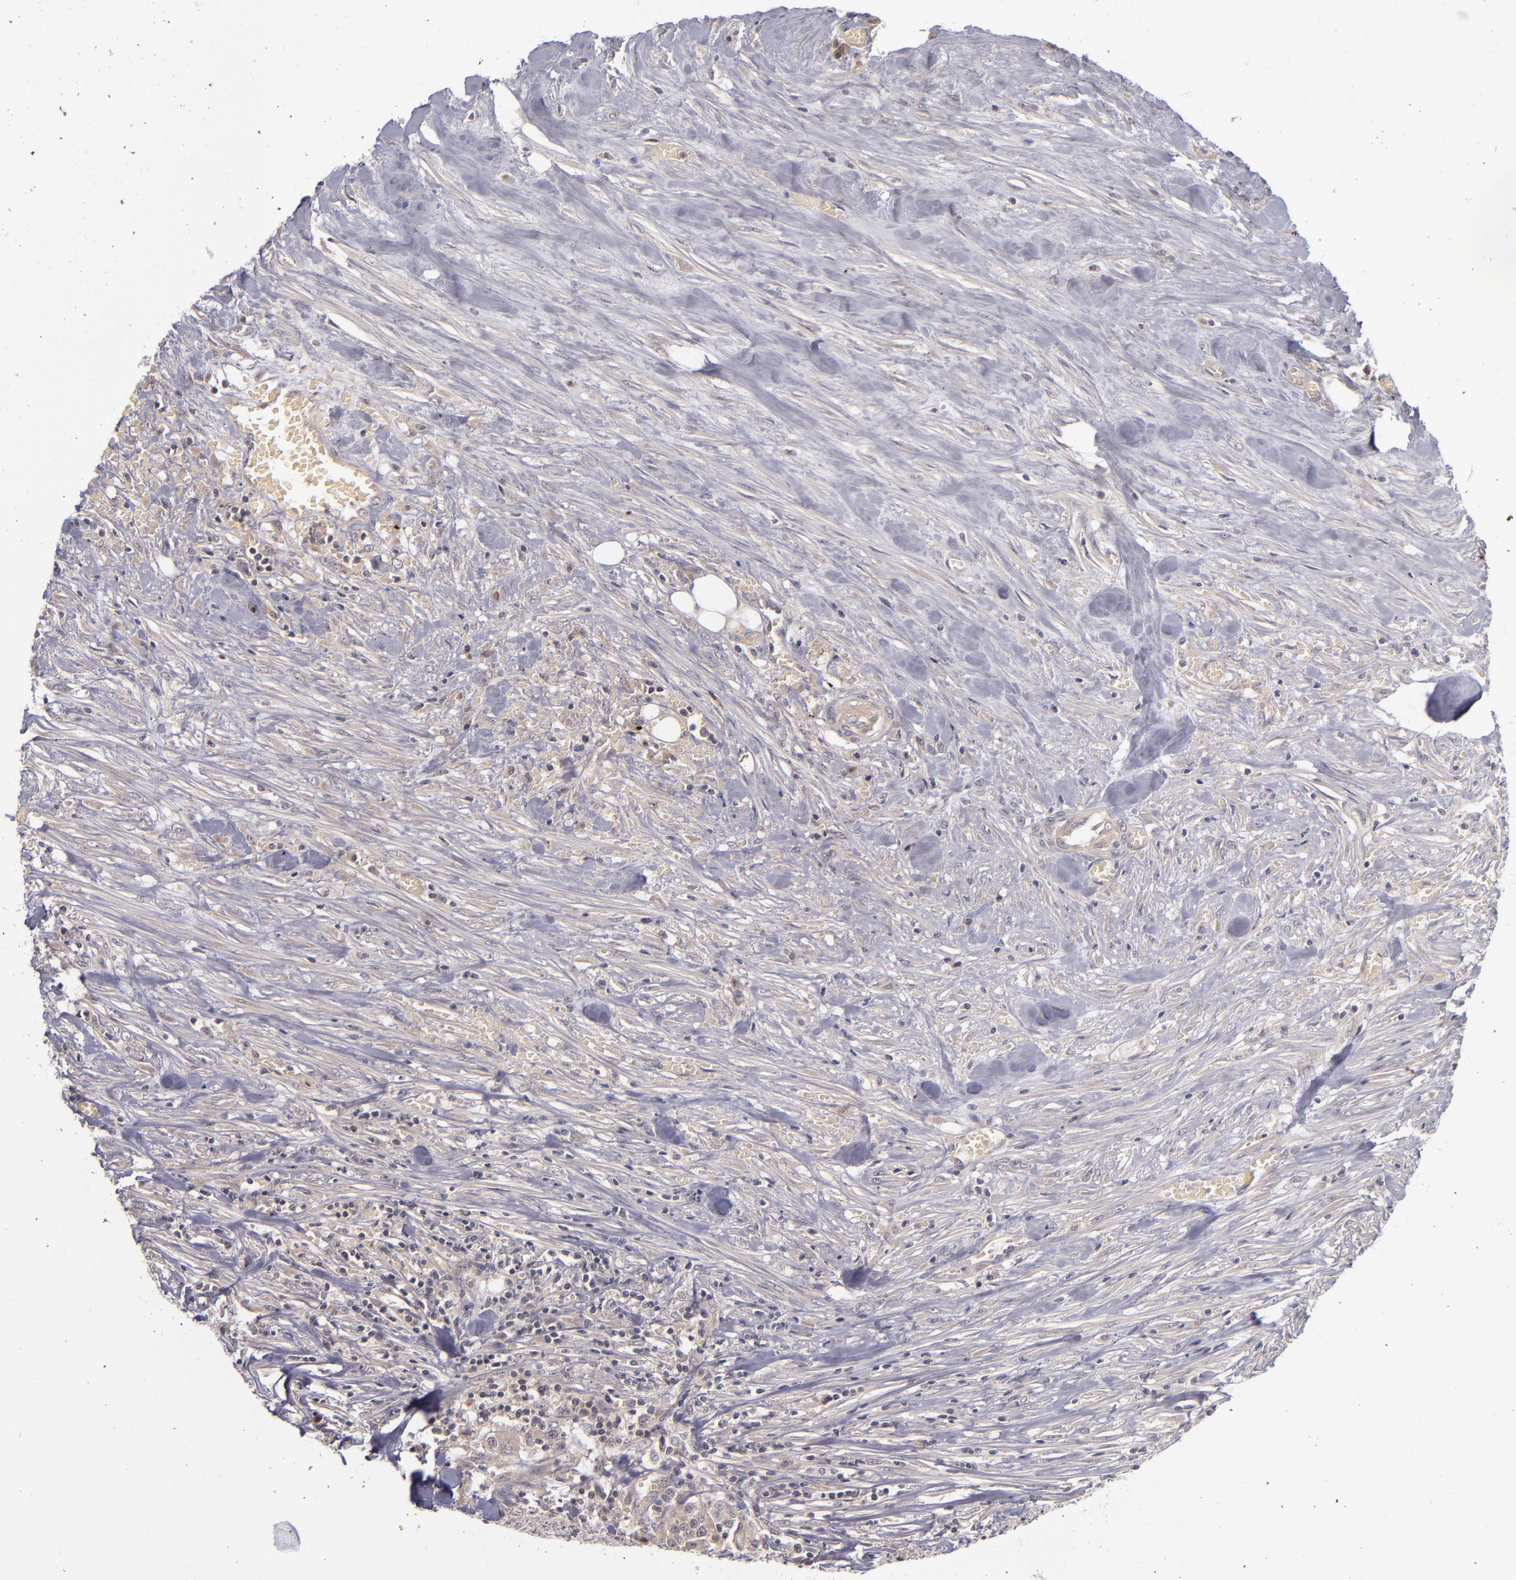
{"staining": {"intensity": "weak", "quantity": "25%-75%", "location": "cytoplasmic/membranous"}, "tissue": "urothelial cancer", "cell_type": "Tumor cells", "image_type": "cancer", "snomed": [{"axis": "morphology", "description": "Urothelial carcinoma, High grade"}, {"axis": "topography", "description": "Urinary bladder"}], "caption": "Human high-grade urothelial carcinoma stained with a protein marker exhibits weak staining in tumor cells.", "gene": "TSC2", "patient": {"sex": "male", "age": 74}}